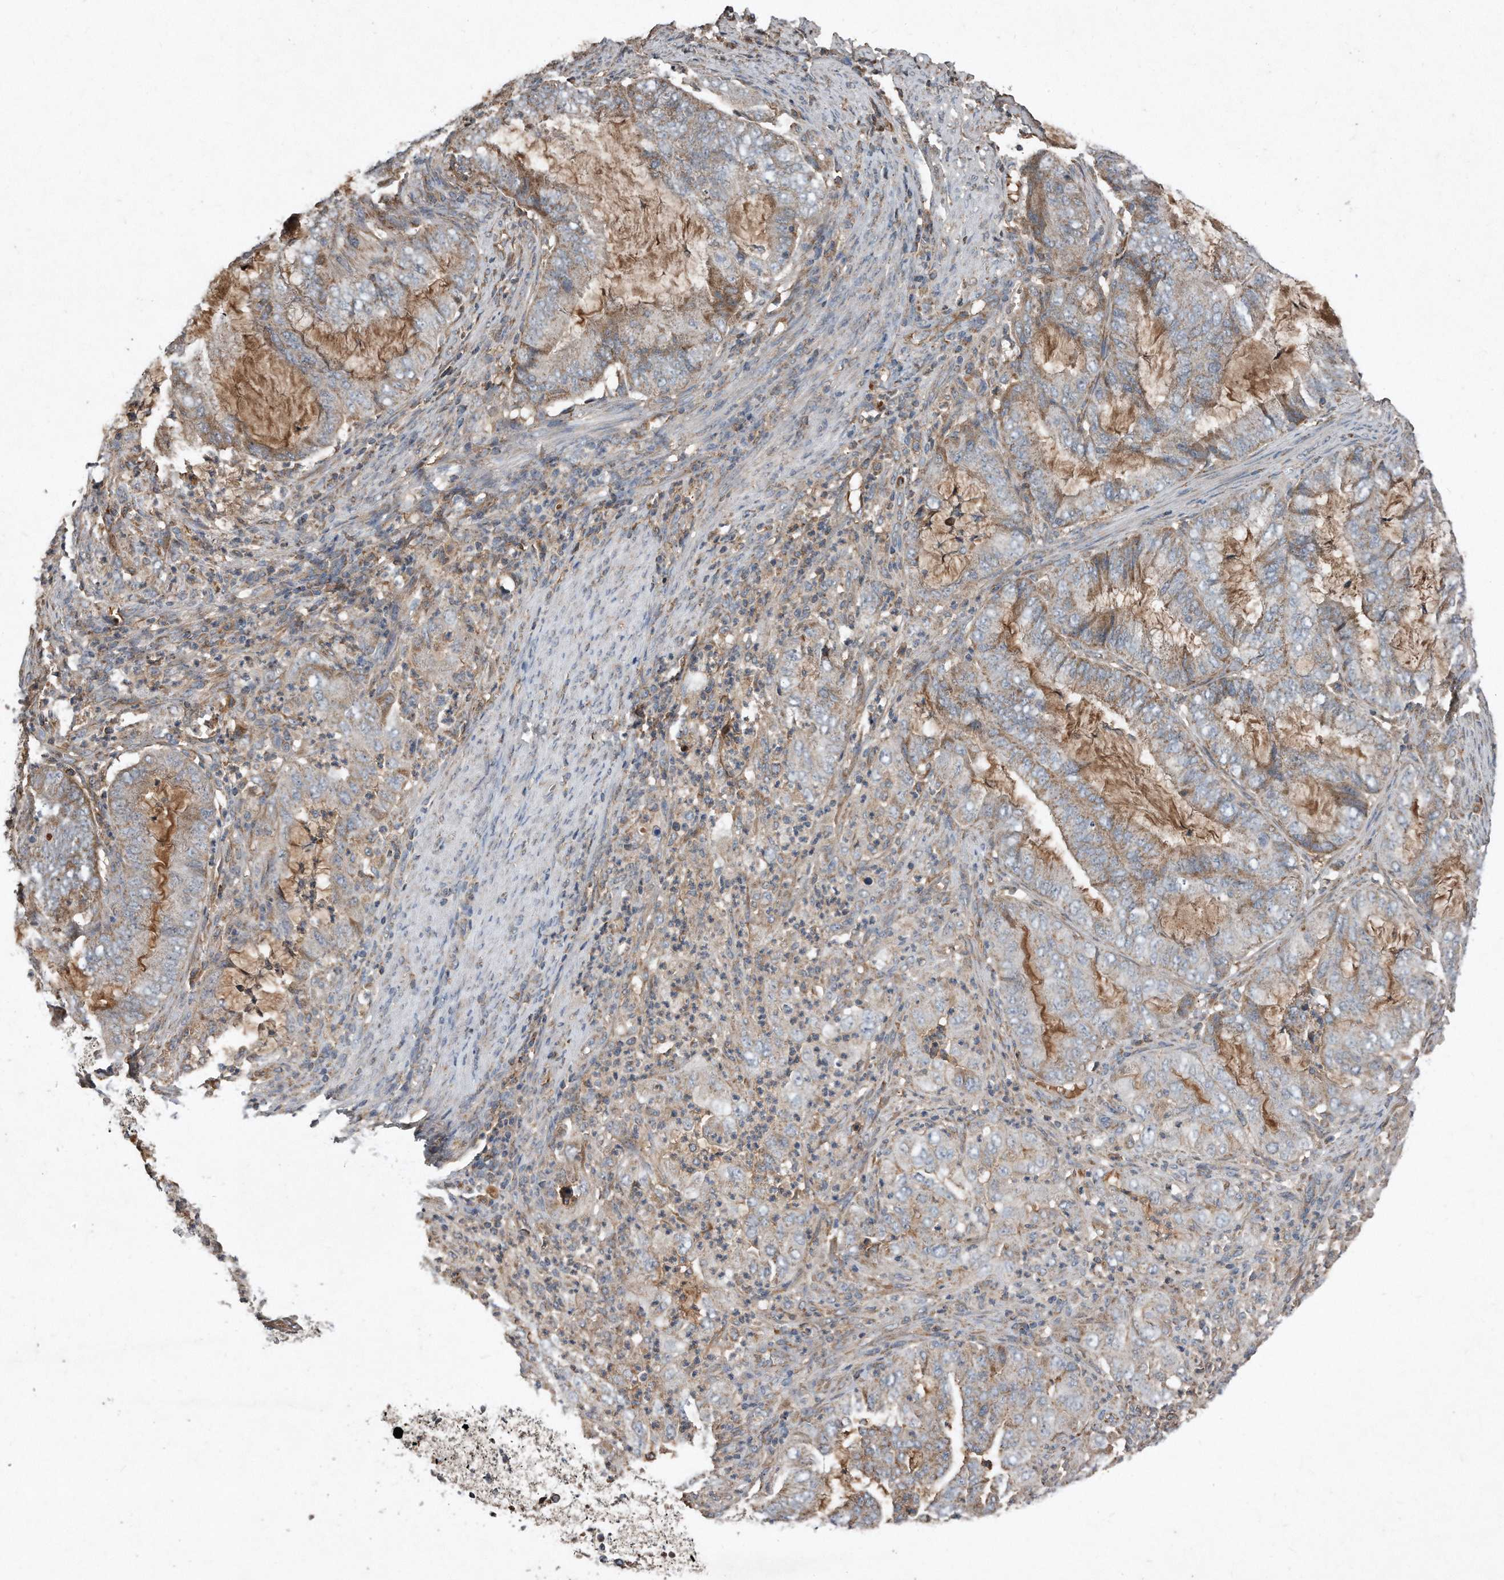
{"staining": {"intensity": "weak", "quantity": "<25%", "location": "cytoplasmic/membranous"}, "tissue": "endometrial cancer", "cell_type": "Tumor cells", "image_type": "cancer", "snomed": [{"axis": "morphology", "description": "Adenocarcinoma, NOS"}, {"axis": "topography", "description": "Endometrium"}], "caption": "Histopathology image shows no protein expression in tumor cells of endometrial adenocarcinoma tissue.", "gene": "SDHA", "patient": {"sex": "female", "age": 51}}